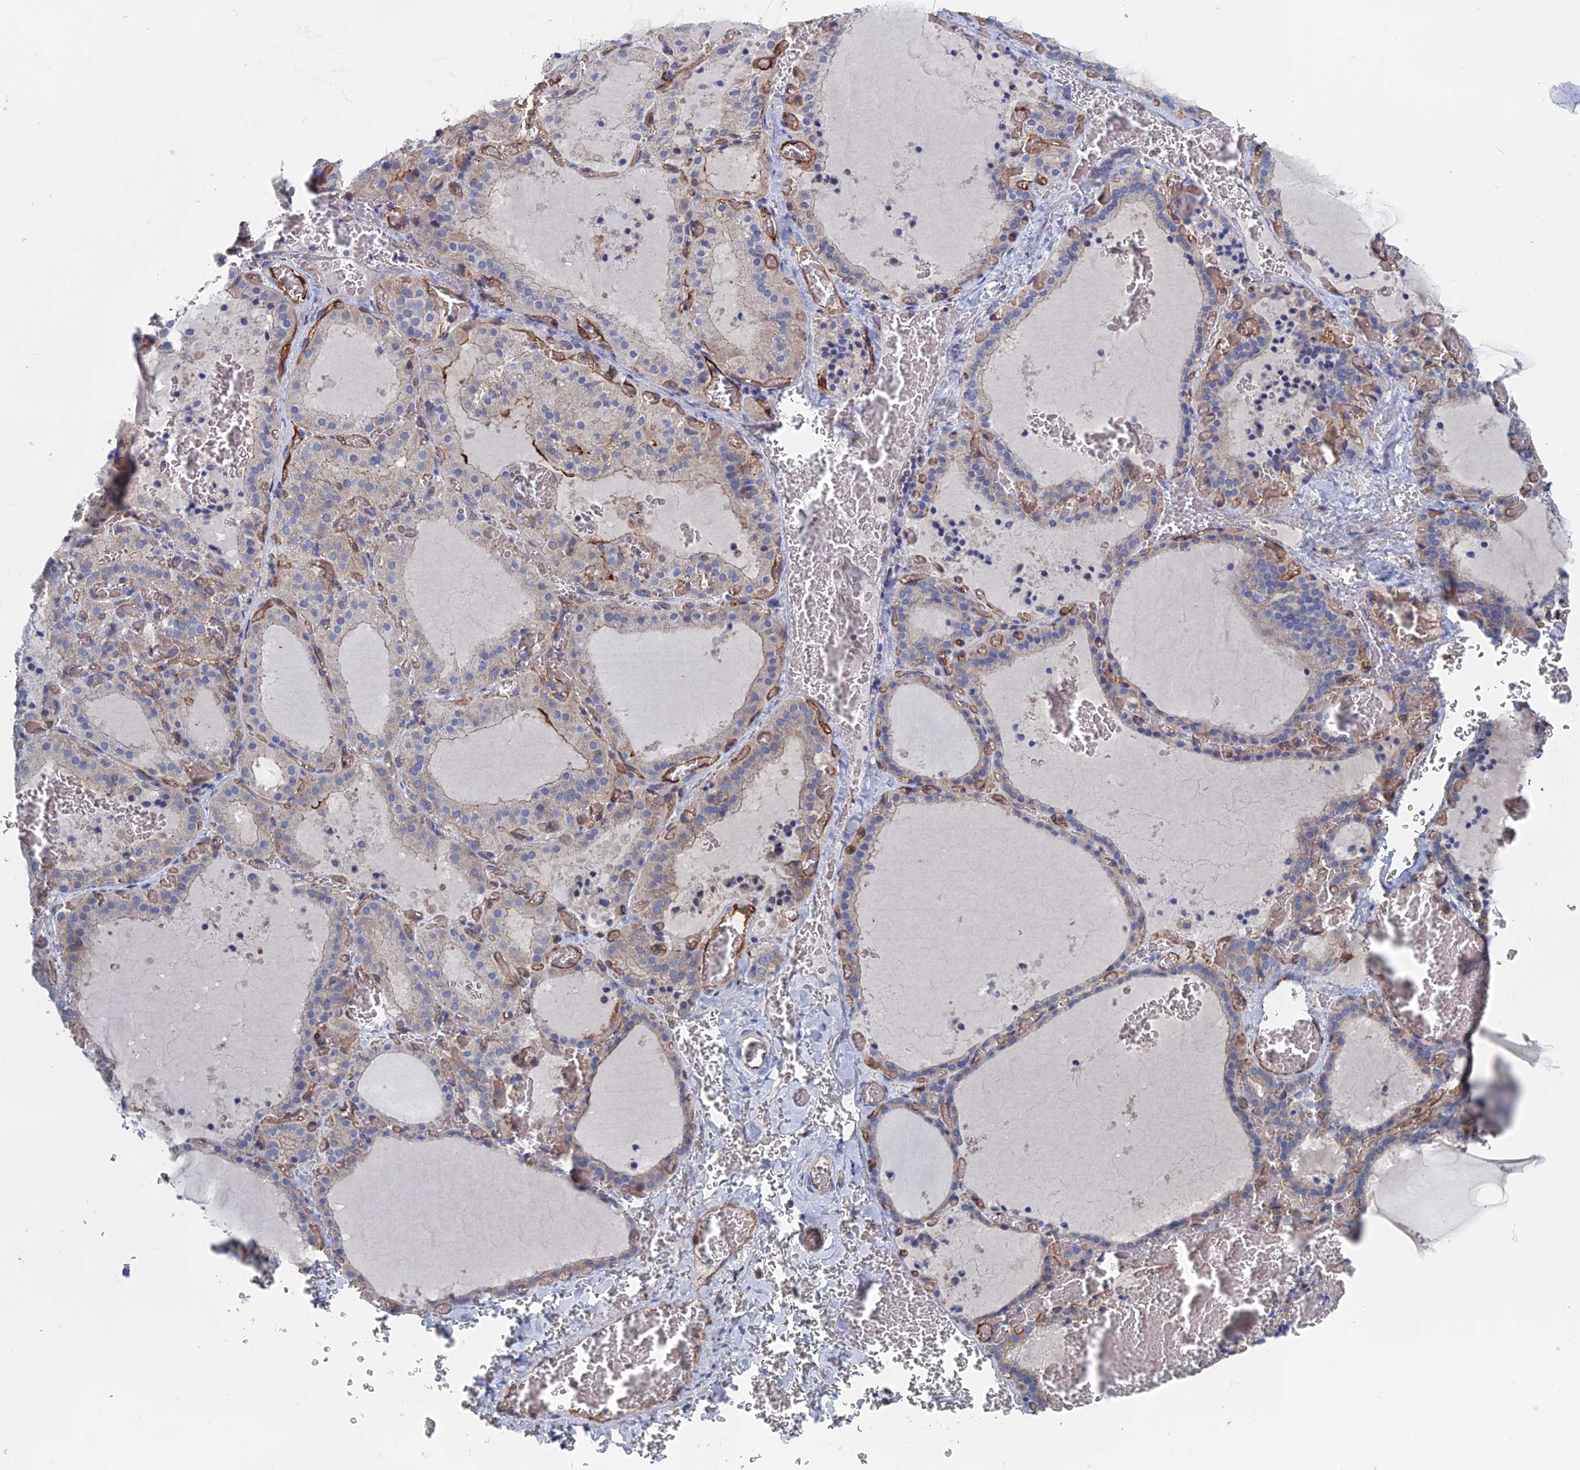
{"staining": {"intensity": "moderate", "quantity": "<25%", "location": "cytoplasmic/membranous"}, "tissue": "thyroid gland", "cell_type": "Glandular cells", "image_type": "normal", "snomed": [{"axis": "morphology", "description": "Normal tissue, NOS"}, {"axis": "topography", "description": "Thyroid gland"}], "caption": "This photomicrograph exhibits IHC staining of normal human thyroid gland, with low moderate cytoplasmic/membranous expression in about <25% of glandular cells.", "gene": "SNX11", "patient": {"sex": "female", "age": 39}}